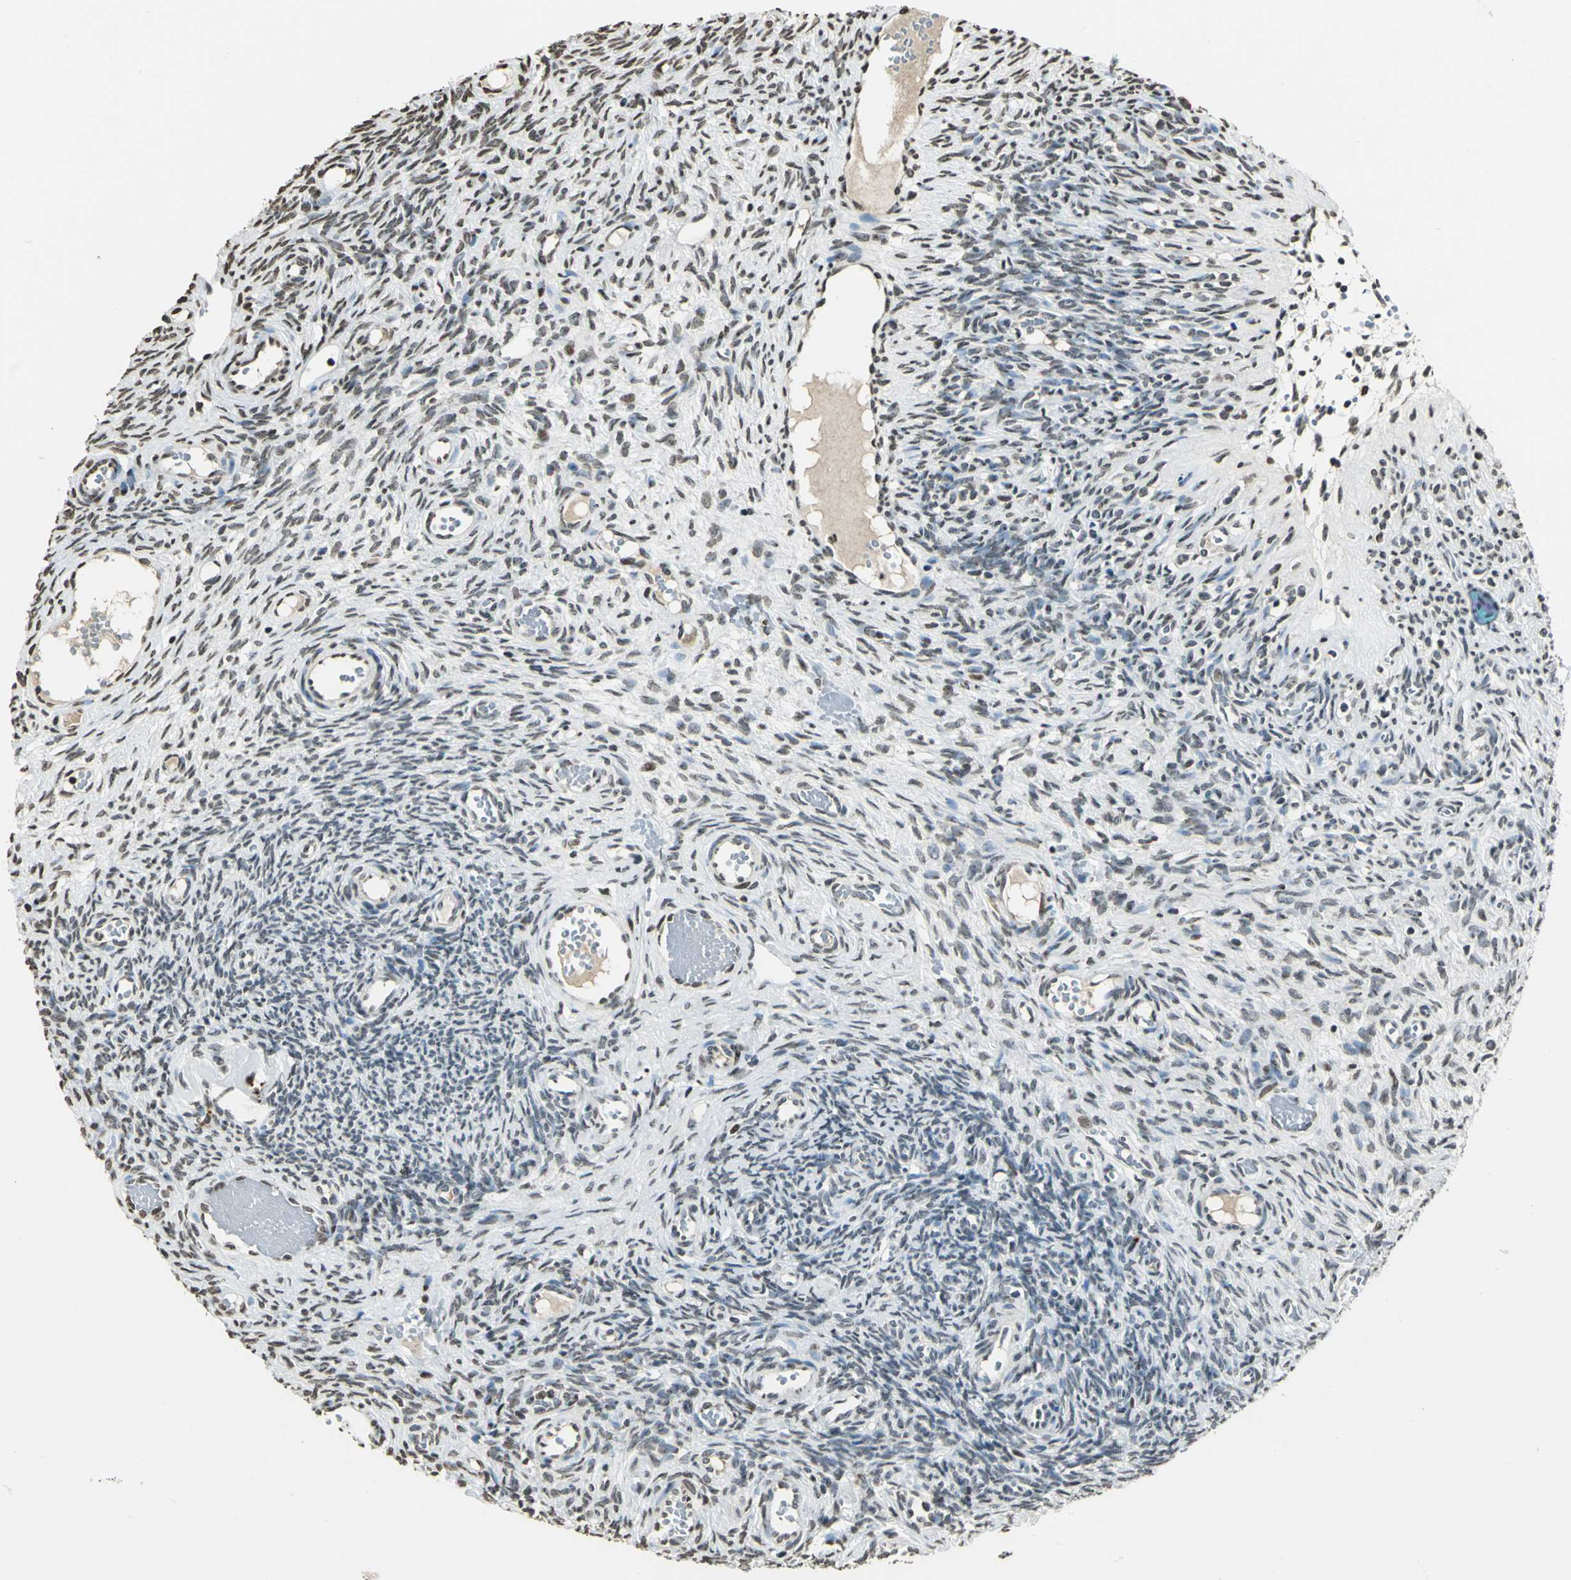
{"staining": {"intensity": "moderate", "quantity": ">75%", "location": "nuclear"}, "tissue": "ovary", "cell_type": "Ovarian stroma cells", "image_type": "normal", "snomed": [{"axis": "morphology", "description": "Normal tissue, NOS"}, {"axis": "topography", "description": "Ovary"}], "caption": "DAB immunohistochemical staining of benign human ovary shows moderate nuclear protein expression in about >75% of ovarian stroma cells.", "gene": "MCM4", "patient": {"sex": "female", "age": 35}}